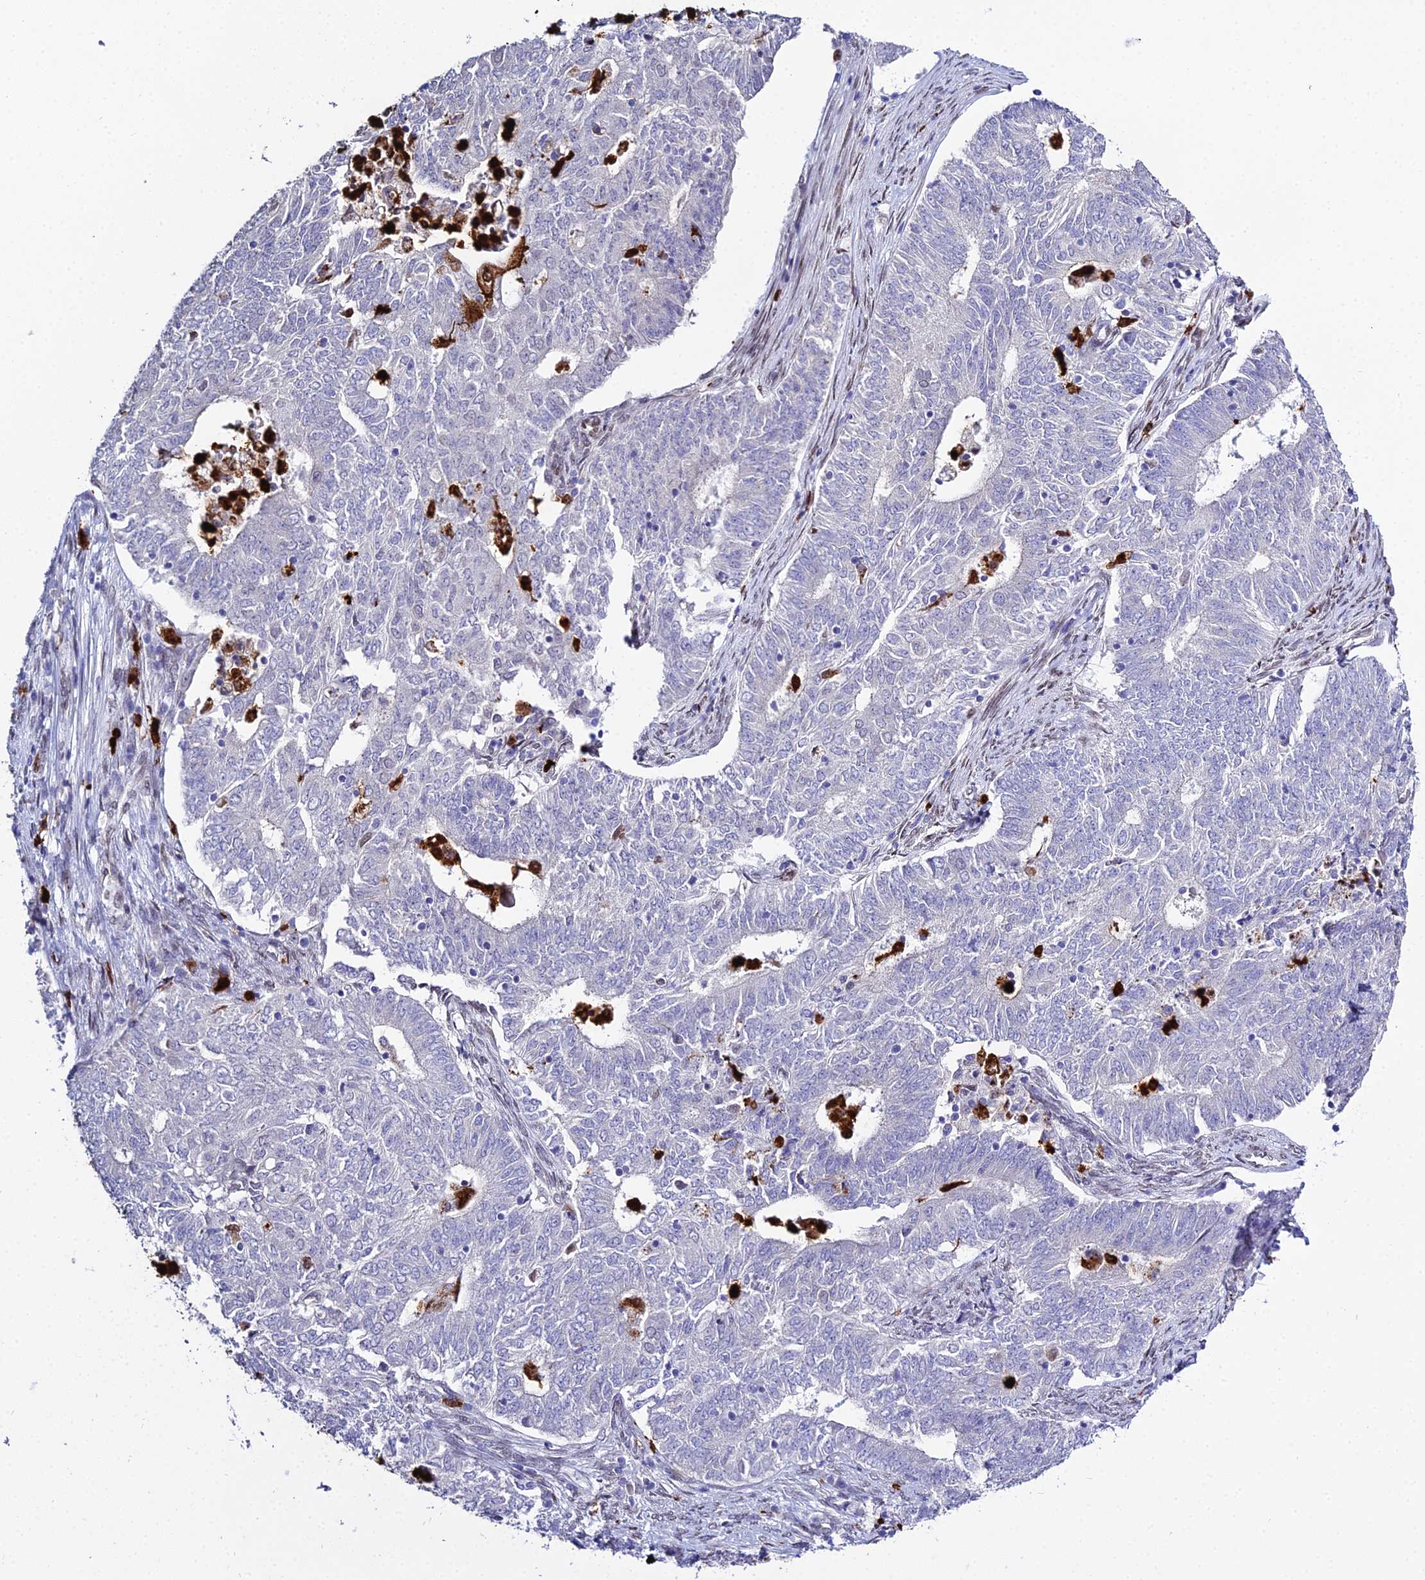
{"staining": {"intensity": "negative", "quantity": "none", "location": "none"}, "tissue": "endometrial cancer", "cell_type": "Tumor cells", "image_type": "cancer", "snomed": [{"axis": "morphology", "description": "Adenocarcinoma, NOS"}, {"axis": "topography", "description": "Endometrium"}], "caption": "The immunohistochemistry photomicrograph has no significant staining in tumor cells of endometrial adenocarcinoma tissue.", "gene": "MCM10", "patient": {"sex": "female", "age": 62}}